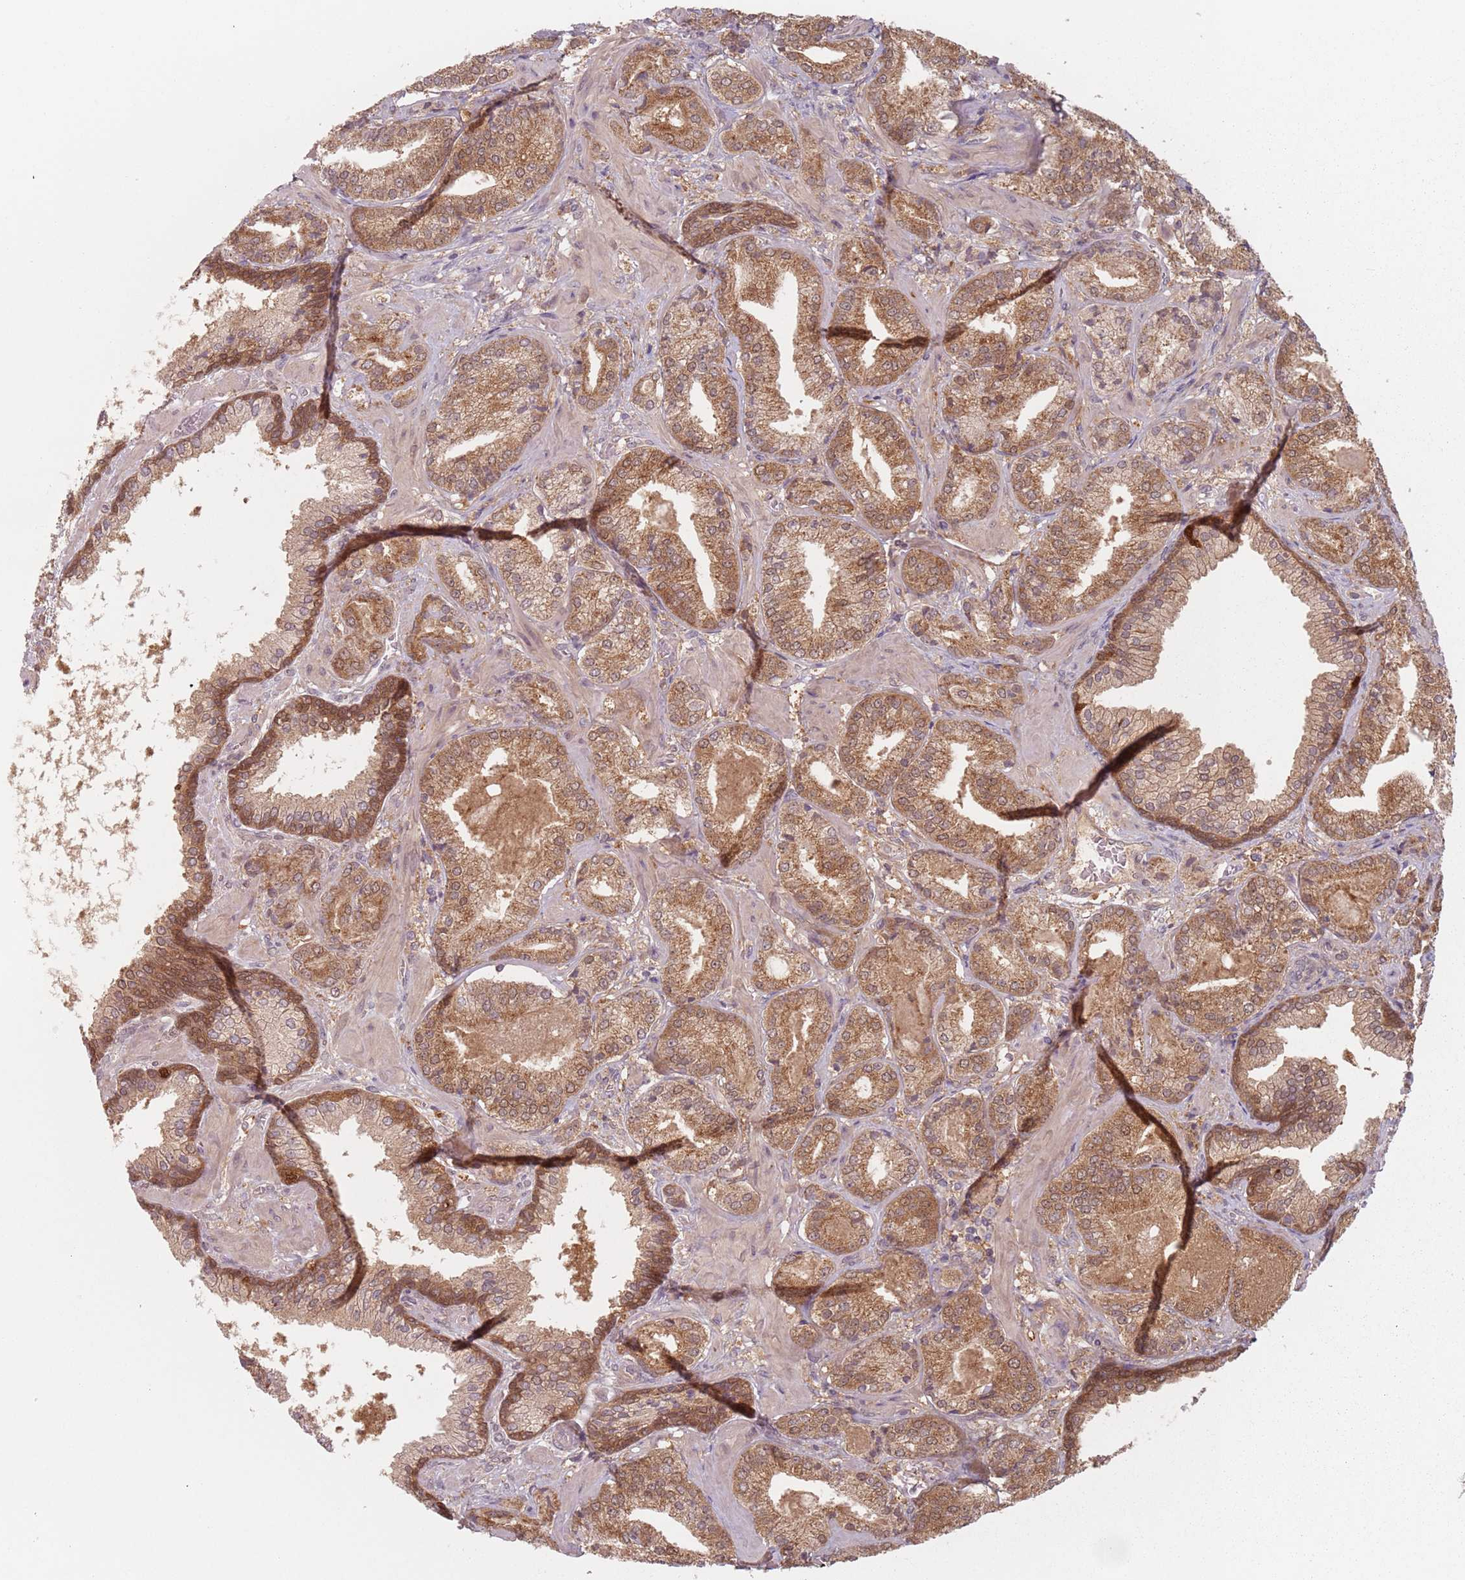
{"staining": {"intensity": "moderate", "quantity": ">75%", "location": "cytoplasmic/membranous,nuclear"}, "tissue": "prostate cancer", "cell_type": "Tumor cells", "image_type": "cancer", "snomed": [{"axis": "morphology", "description": "Adenocarcinoma, High grade"}, {"axis": "topography", "description": "Prostate"}], "caption": "Immunohistochemistry (IHC) (DAB (3,3'-diaminobenzidine)) staining of high-grade adenocarcinoma (prostate) demonstrates moderate cytoplasmic/membranous and nuclear protein positivity in approximately >75% of tumor cells. (DAB IHC, brown staining for protein, blue staining for nuclei).", "gene": "NAXE", "patient": {"sex": "male", "age": 63}}